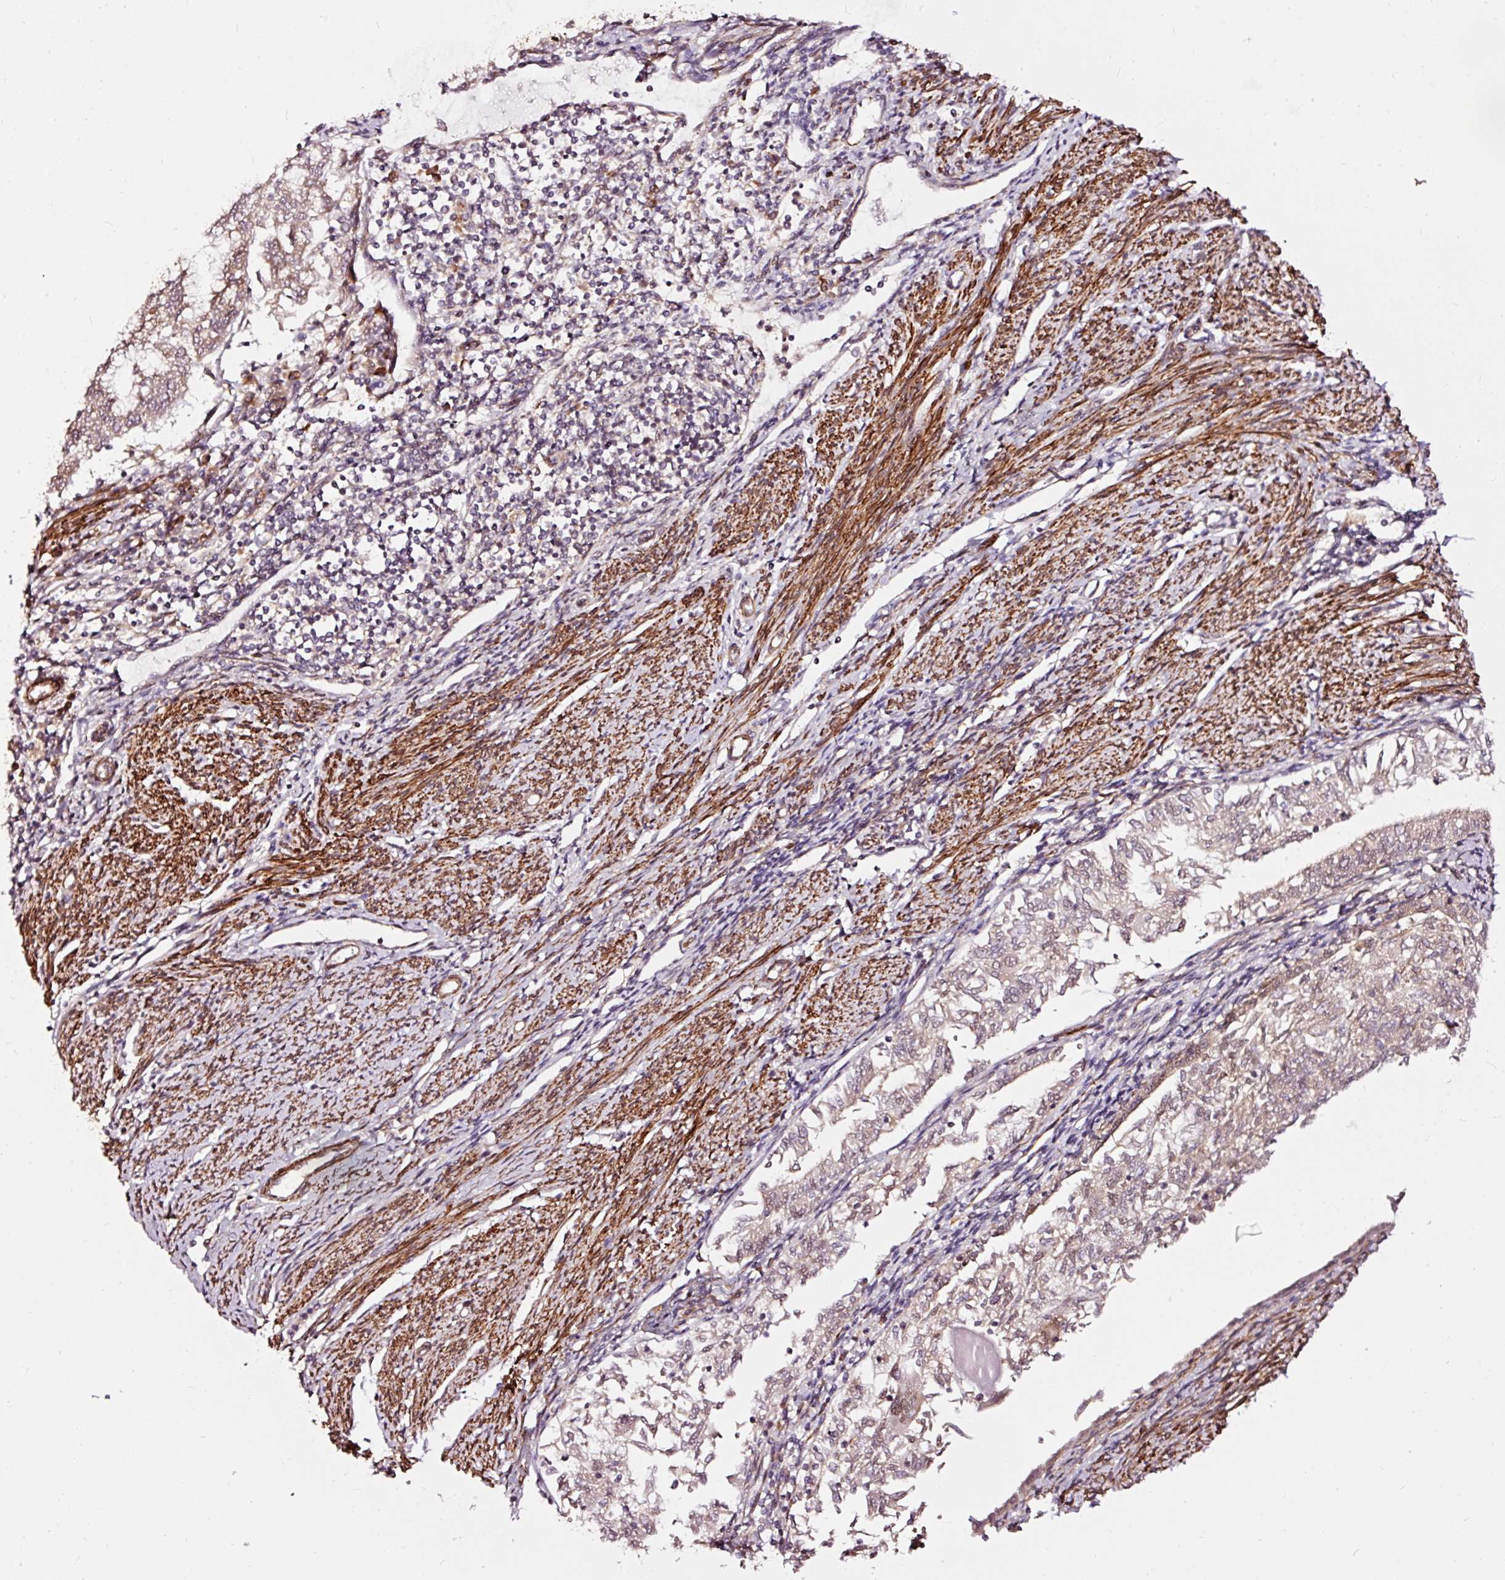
{"staining": {"intensity": "weak", "quantity": "<25%", "location": "nuclear"}, "tissue": "endometrial cancer", "cell_type": "Tumor cells", "image_type": "cancer", "snomed": [{"axis": "morphology", "description": "Adenocarcinoma, NOS"}, {"axis": "topography", "description": "Endometrium"}], "caption": "Immunohistochemistry (IHC) image of neoplastic tissue: endometrial adenocarcinoma stained with DAB (3,3'-diaminobenzidine) displays no significant protein staining in tumor cells.", "gene": "TPM1", "patient": {"sex": "female", "age": 79}}